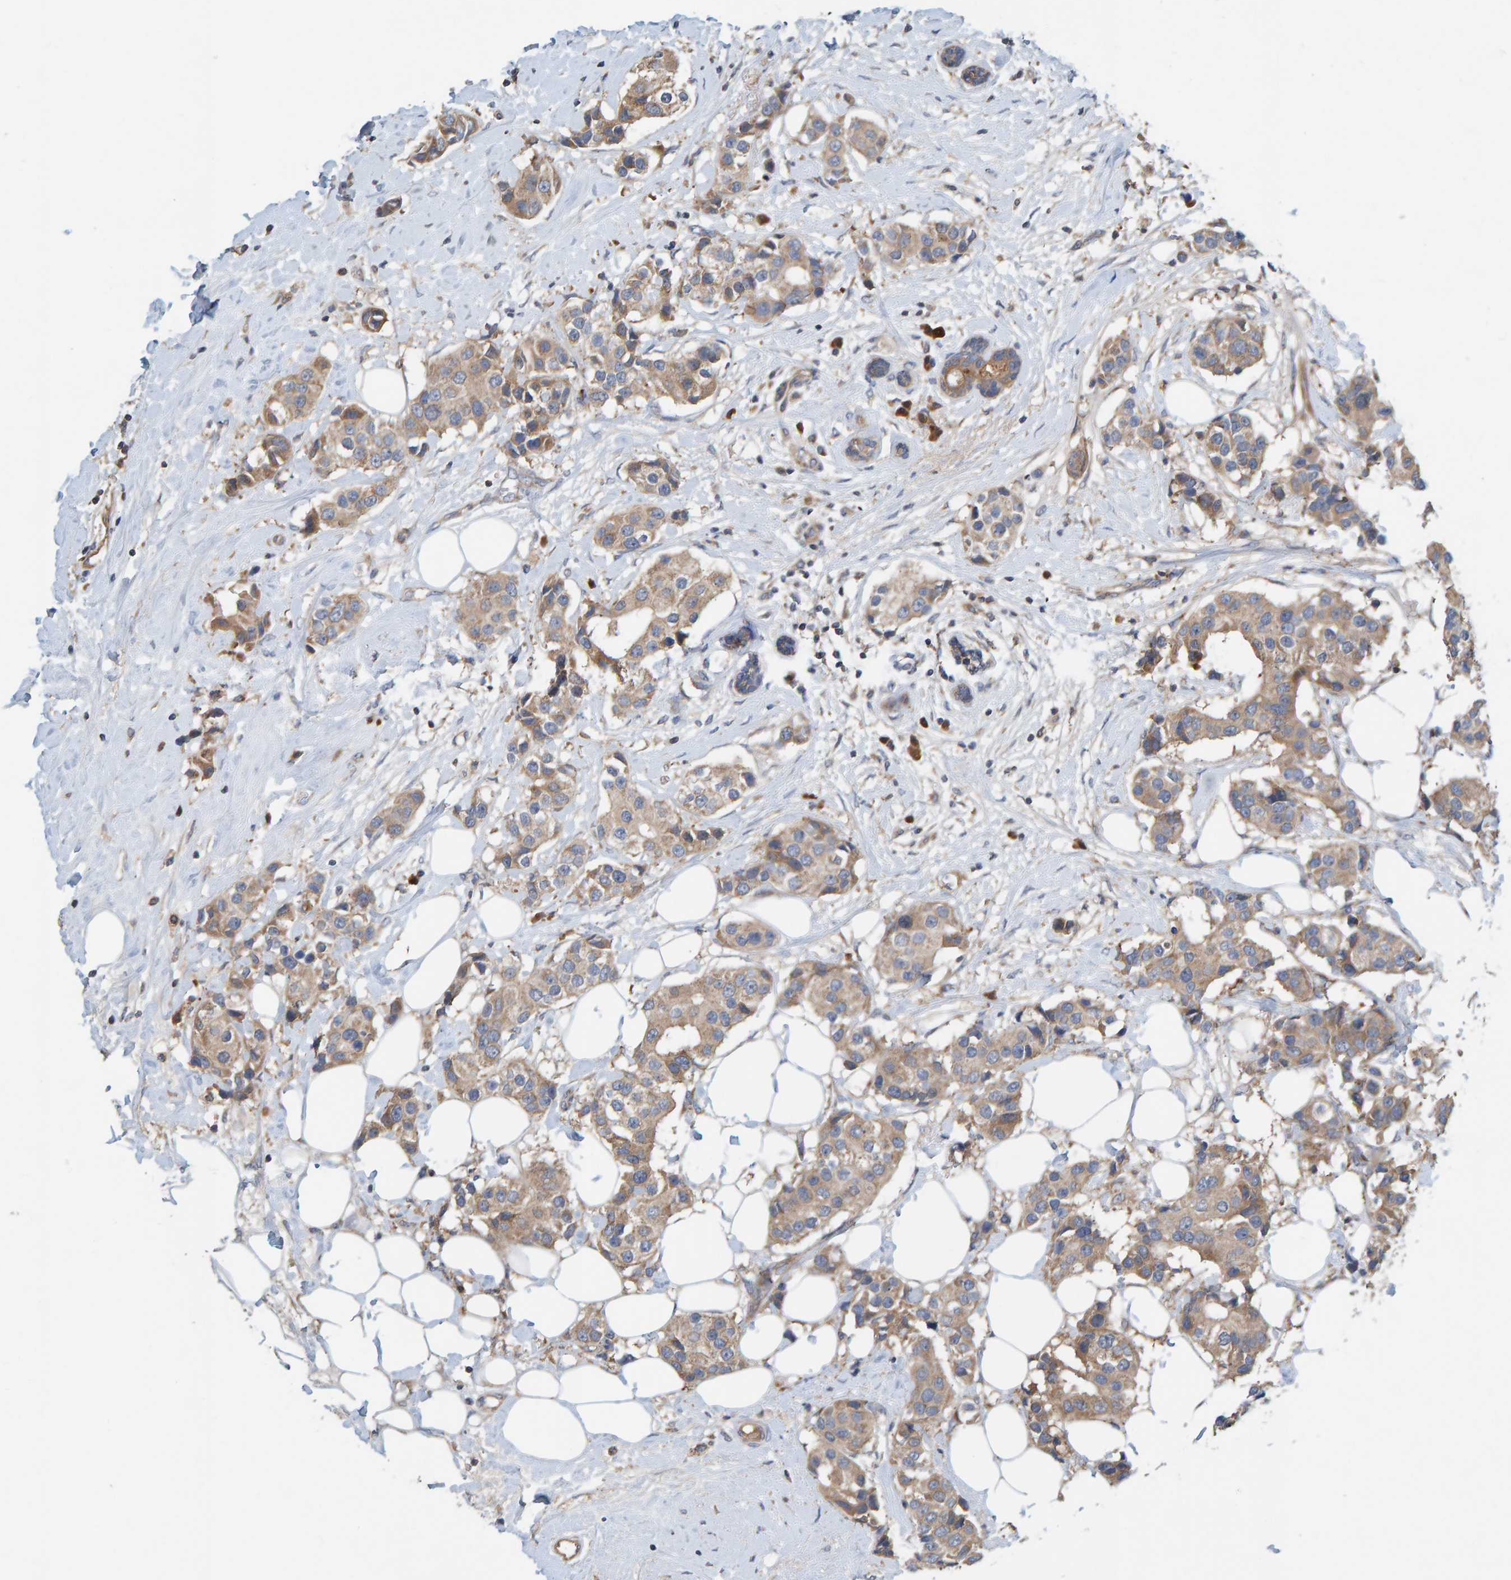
{"staining": {"intensity": "moderate", "quantity": ">75%", "location": "cytoplasmic/membranous"}, "tissue": "breast cancer", "cell_type": "Tumor cells", "image_type": "cancer", "snomed": [{"axis": "morphology", "description": "Normal tissue, NOS"}, {"axis": "morphology", "description": "Duct carcinoma"}, {"axis": "topography", "description": "Breast"}], "caption": "High-power microscopy captured an immunohistochemistry (IHC) image of breast cancer (intraductal carcinoma), revealing moderate cytoplasmic/membranous positivity in approximately >75% of tumor cells.", "gene": "KIAA0753", "patient": {"sex": "female", "age": 39}}